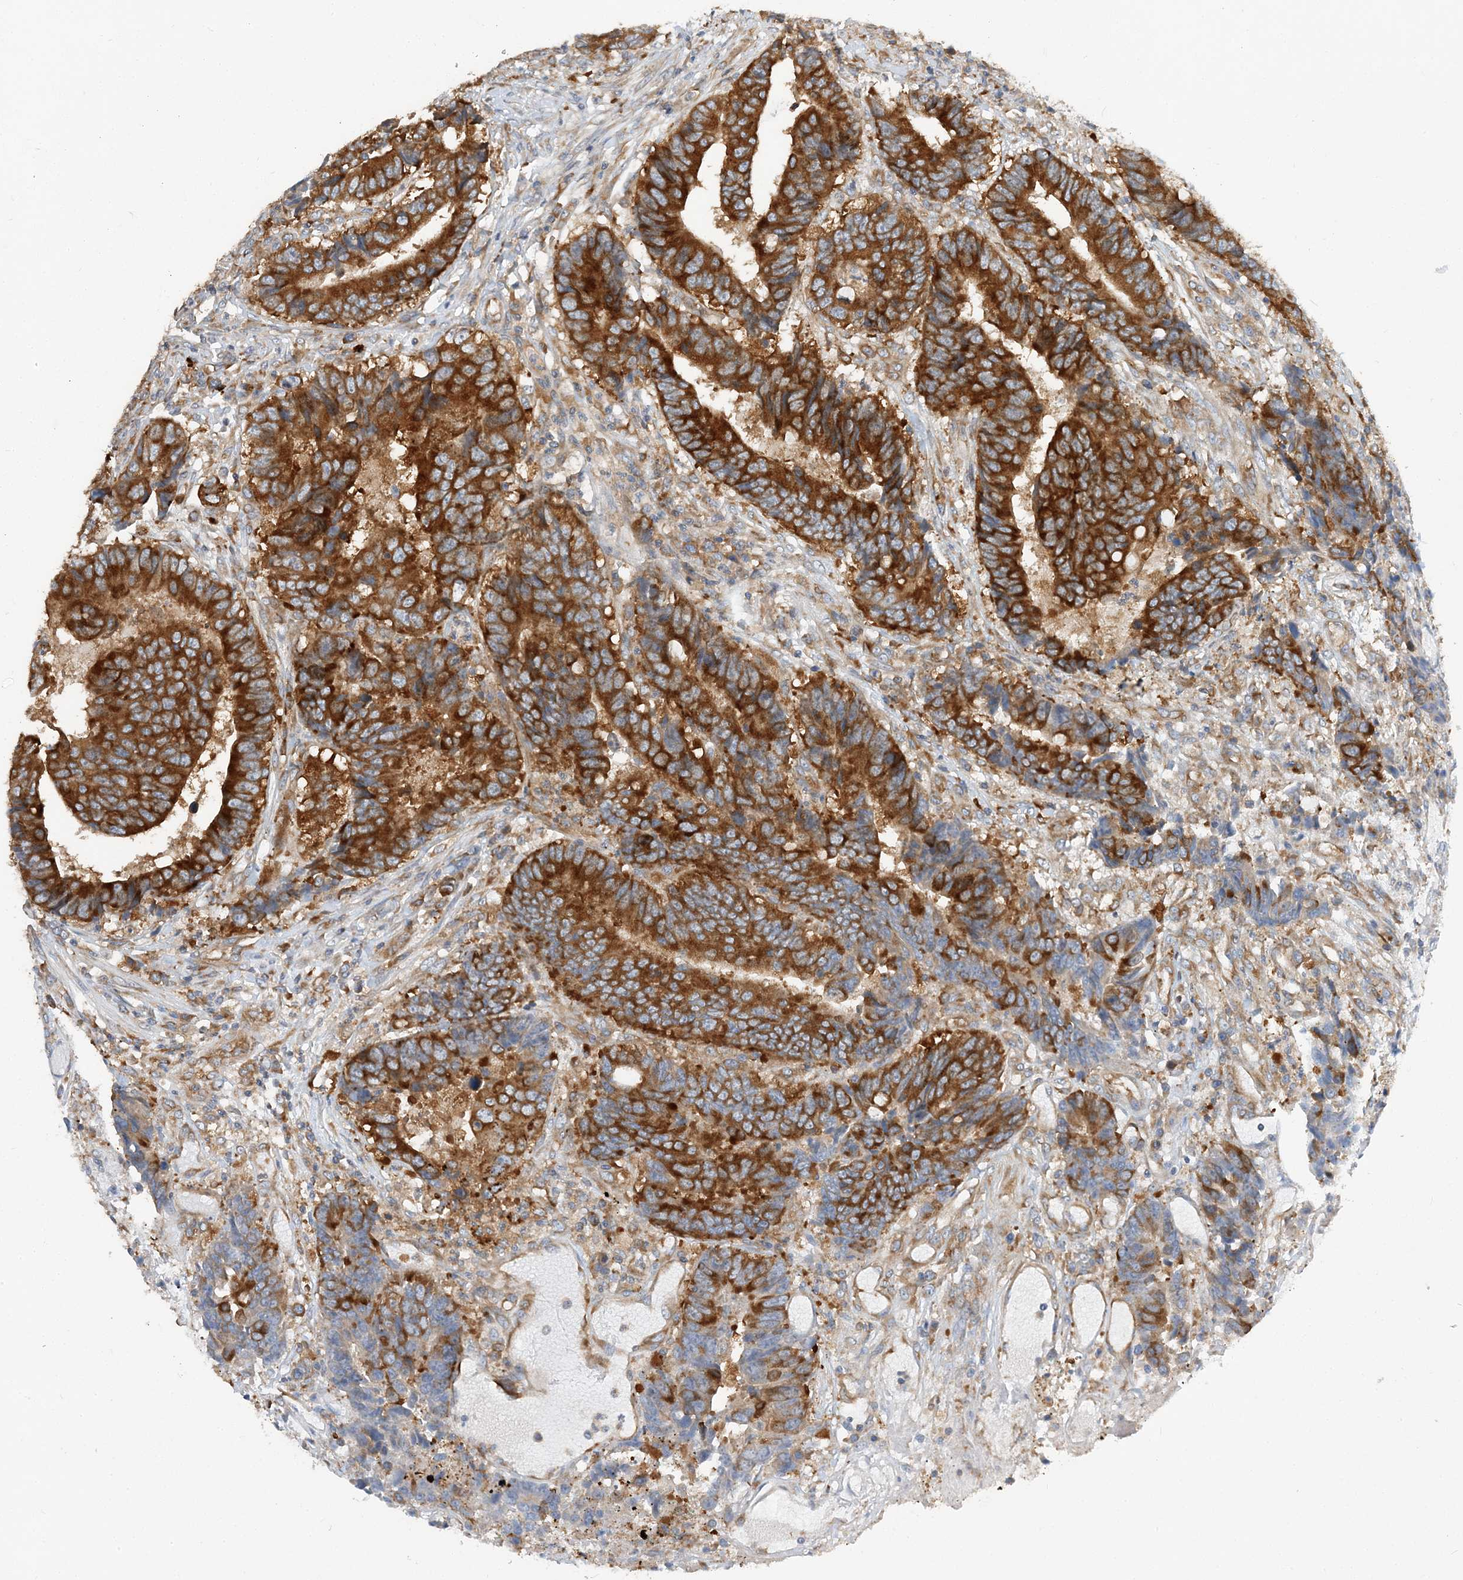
{"staining": {"intensity": "strong", "quantity": ">75%", "location": "cytoplasmic/membranous"}, "tissue": "colorectal cancer", "cell_type": "Tumor cells", "image_type": "cancer", "snomed": [{"axis": "morphology", "description": "Adenocarcinoma, NOS"}, {"axis": "topography", "description": "Rectum"}], "caption": "DAB (3,3'-diaminobenzidine) immunohistochemical staining of human colorectal cancer displays strong cytoplasmic/membranous protein staining in approximately >75% of tumor cells. (Stains: DAB (3,3'-diaminobenzidine) in brown, nuclei in blue, Microscopy: brightfield microscopy at high magnification).", "gene": "LARP4B", "patient": {"sex": "male", "age": 84}}